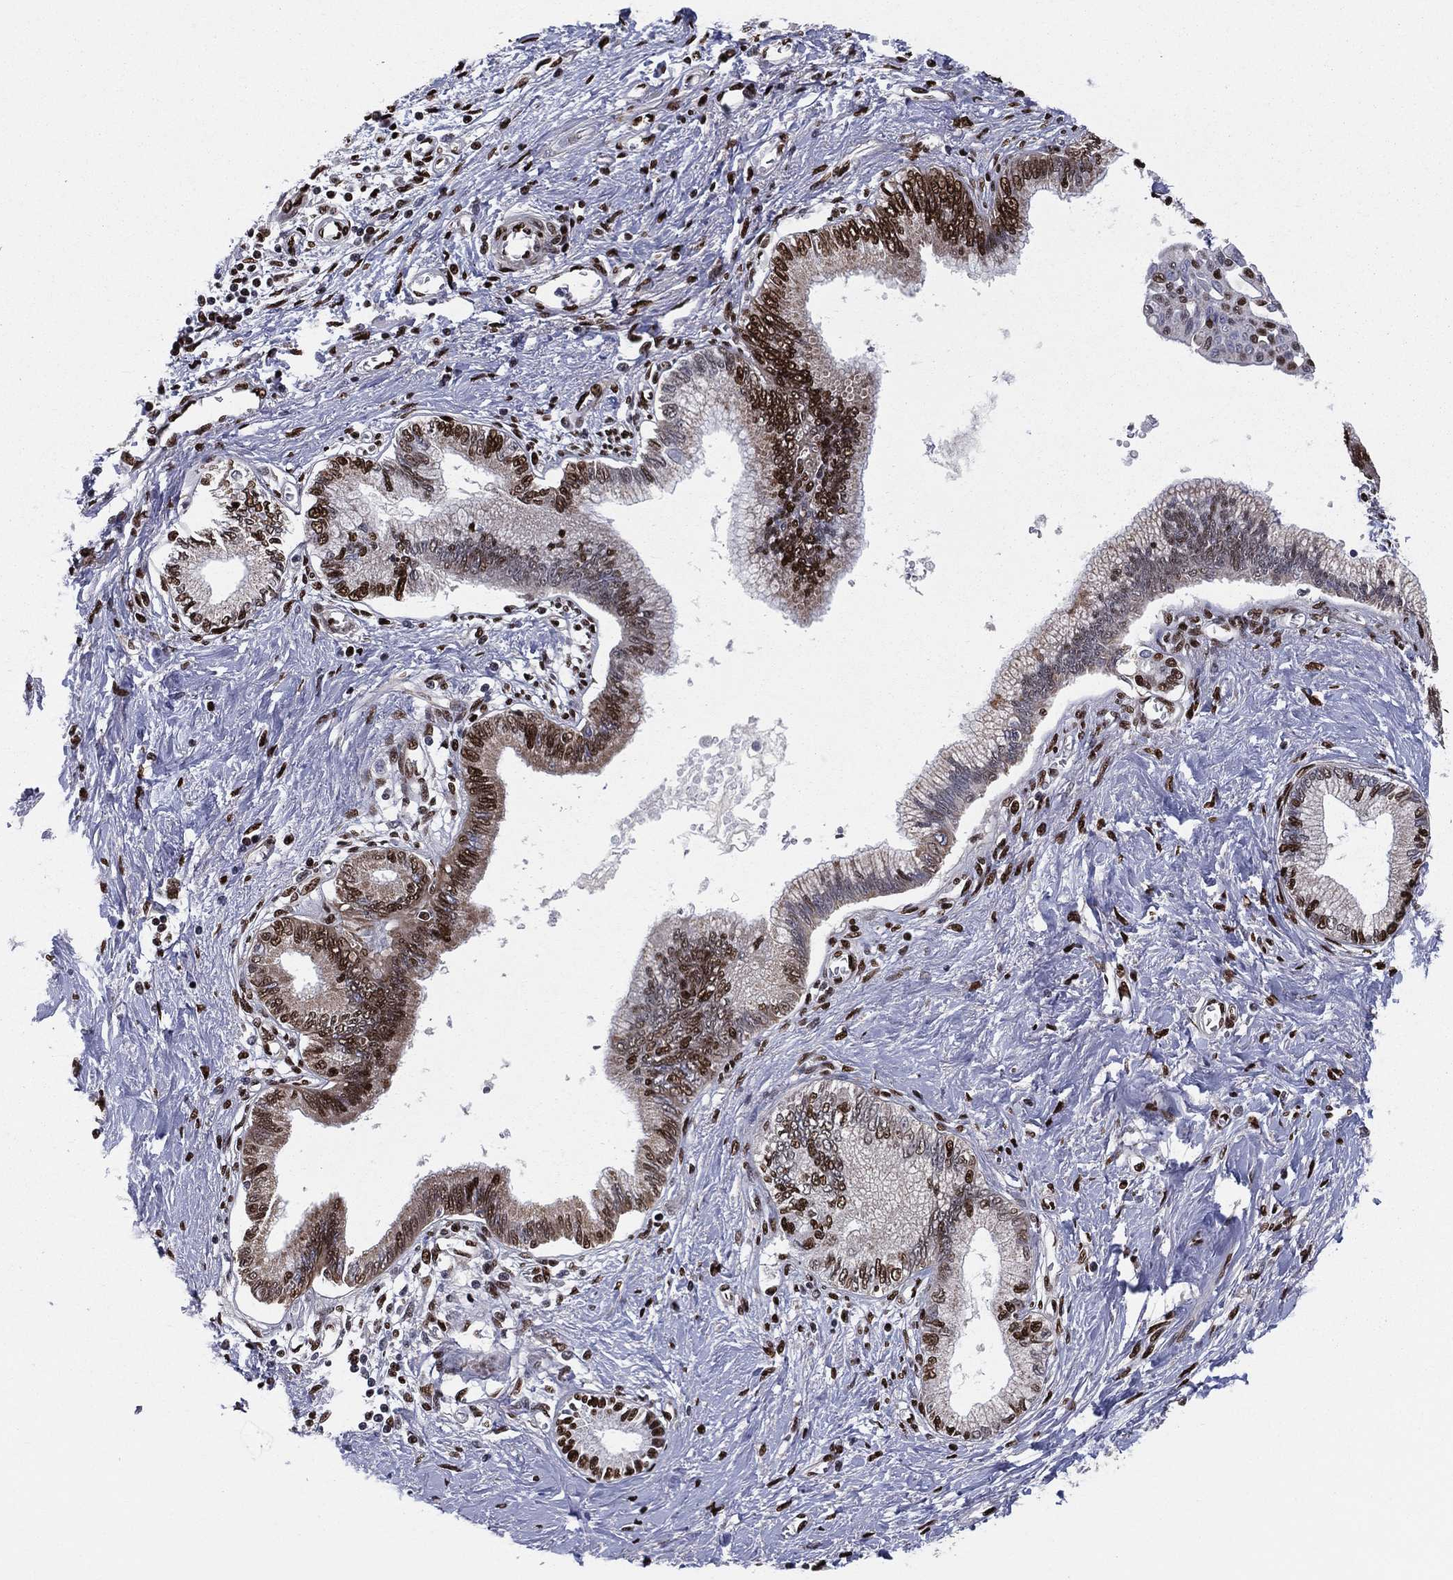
{"staining": {"intensity": "strong", "quantity": "25%-75%", "location": "nuclear"}, "tissue": "pancreatic cancer", "cell_type": "Tumor cells", "image_type": "cancer", "snomed": [{"axis": "morphology", "description": "Adenocarcinoma, NOS"}, {"axis": "topography", "description": "Pancreas"}], "caption": "Strong nuclear positivity for a protein is identified in approximately 25%-75% of tumor cells of pancreatic adenocarcinoma using immunohistochemistry.", "gene": "TP53BP1", "patient": {"sex": "female", "age": 77}}